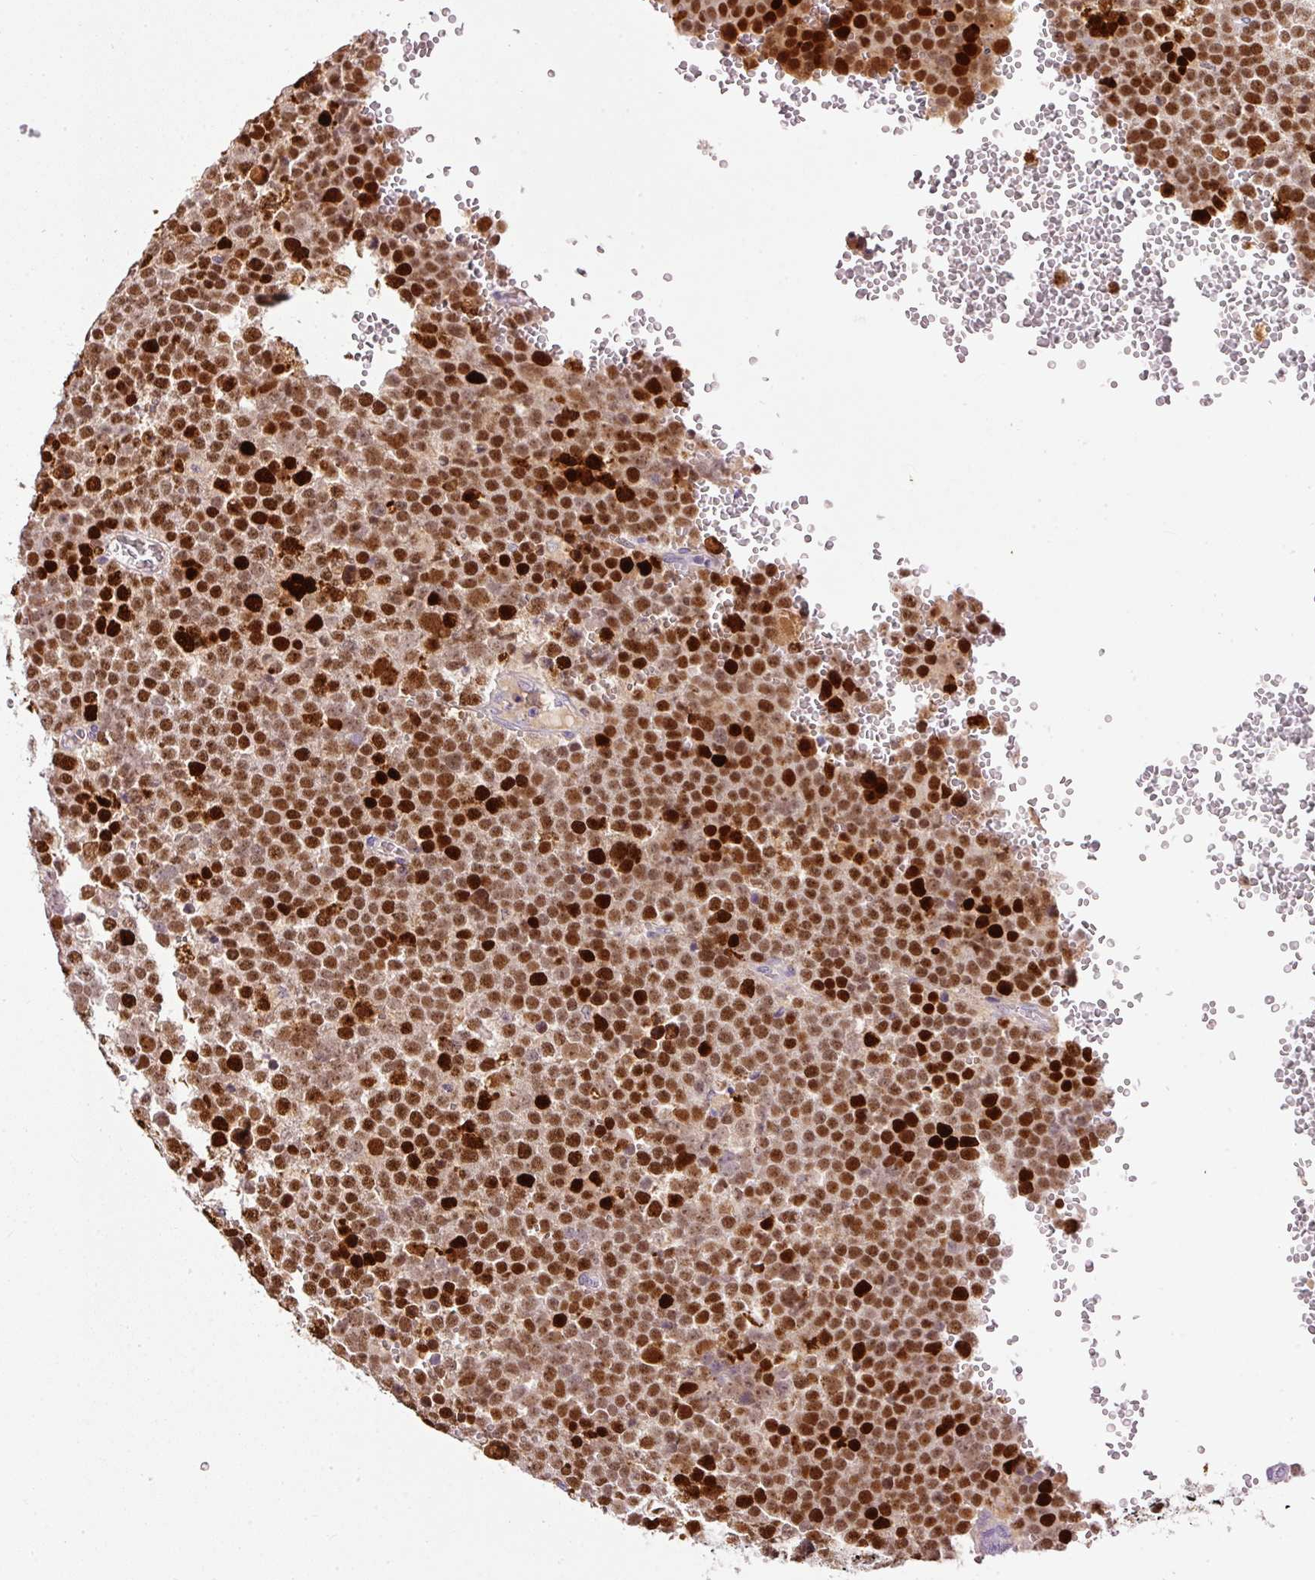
{"staining": {"intensity": "strong", "quantity": ">75%", "location": "nuclear"}, "tissue": "testis cancer", "cell_type": "Tumor cells", "image_type": "cancer", "snomed": [{"axis": "morphology", "description": "Seminoma, NOS"}, {"axis": "topography", "description": "Testis"}], "caption": "A micrograph of testis cancer (seminoma) stained for a protein shows strong nuclear brown staining in tumor cells. (DAB (3,3'-diaminobenzidine) = brown stain, brightfield microscopy at high magnification).", "gene": "KPNA2", "patient": {"sex": "male", "age": 71}}